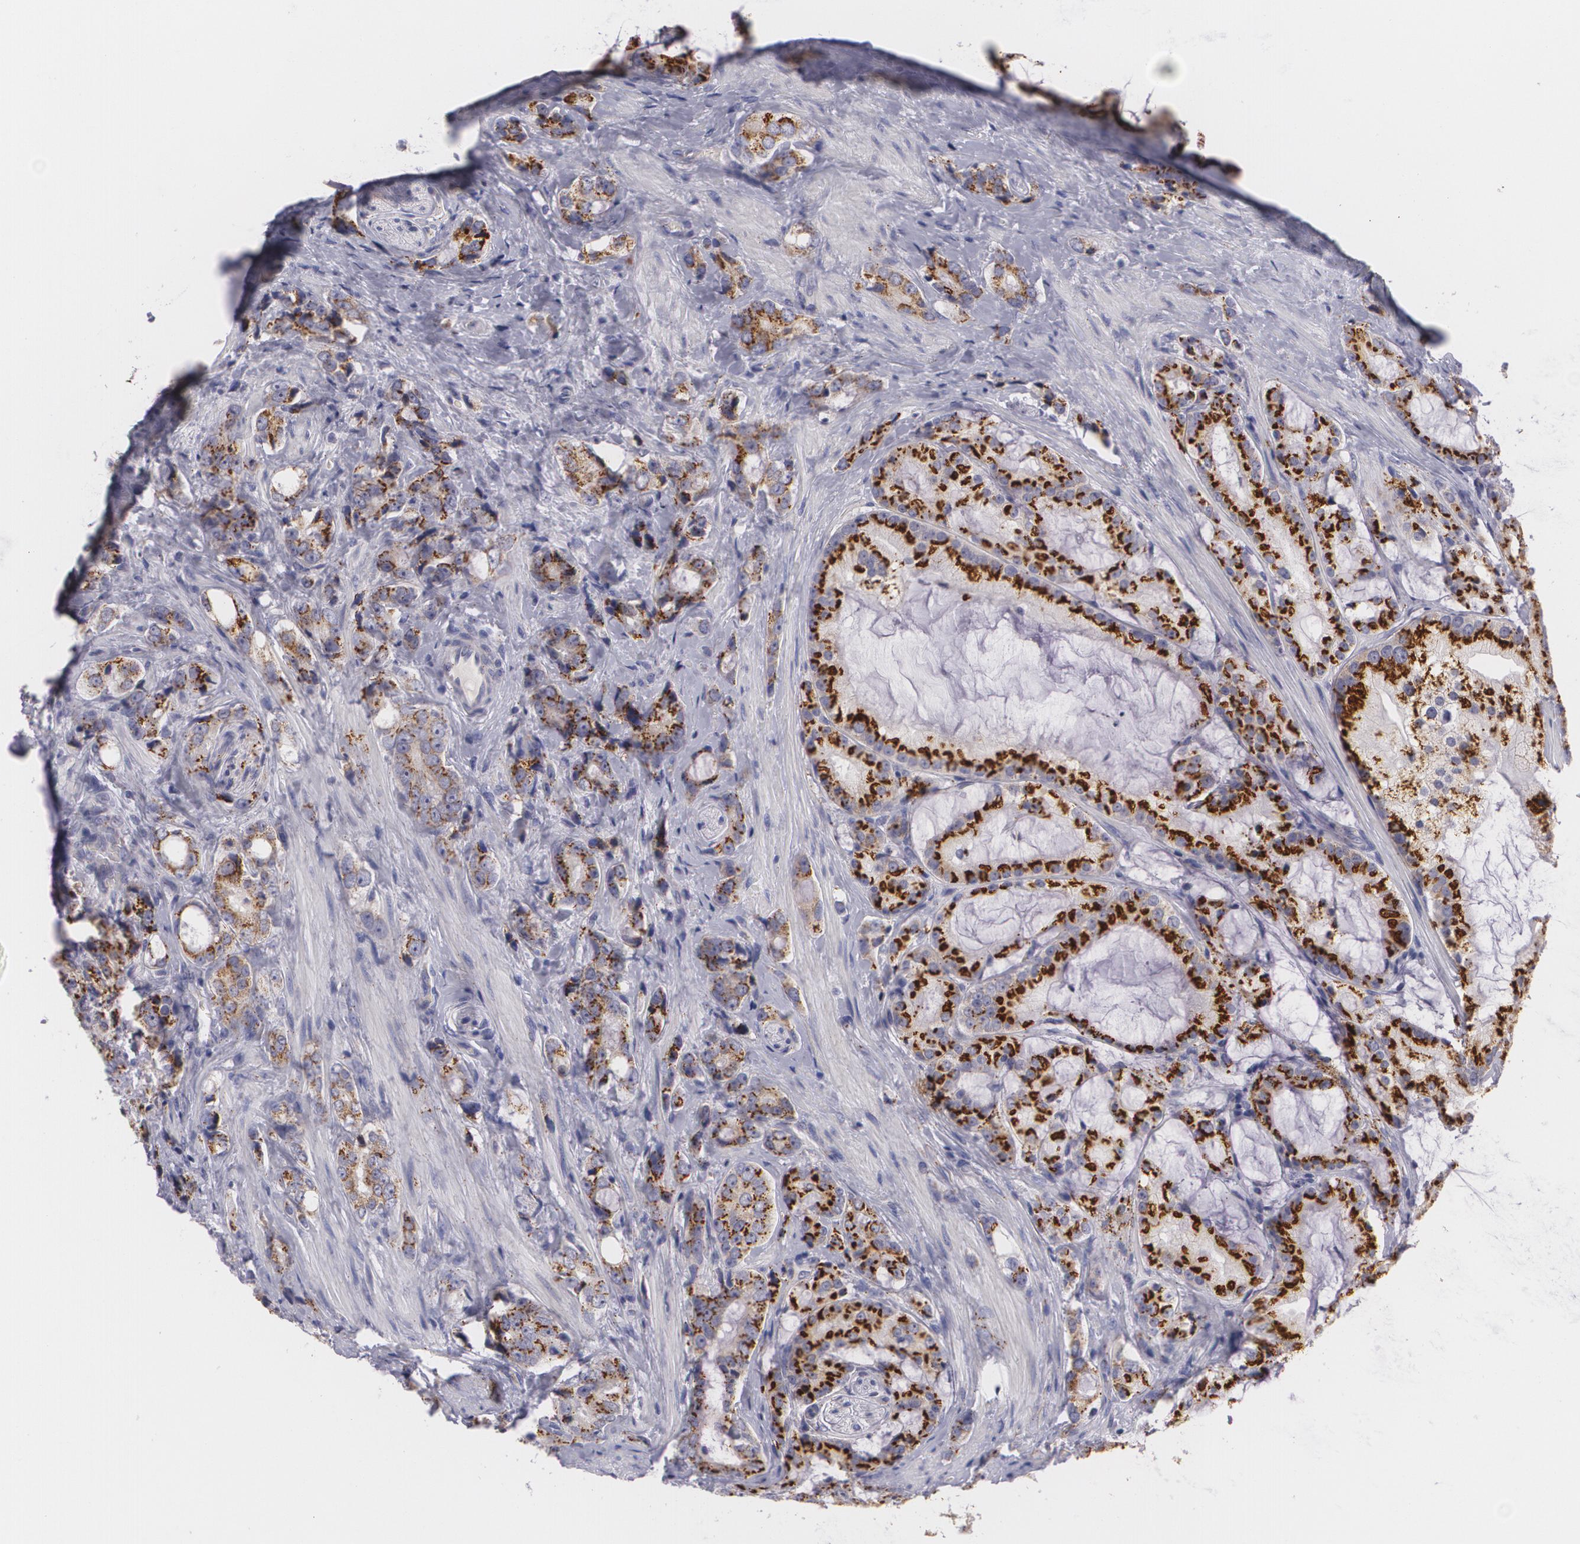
{"staining": {"intensity": "strong", "quantity": ">75%", "location": "cytoplasmic/membranous"}, "tissue": "prostate cancer", "cell_type": "Tumor cells", "image_type": "cancer", "snomed": [{"axis": "morphology", "description": "Adenocarcinoma, Medium grade"}, {"axis": "topography", "description": "Prostate"}], "caption": "Protein staining of prostate adenocarcinoma (medium-grade) tissue displays strong cytoplasmic/membranous positivity in about >75% of tumor cells.", "gene": "CILK1", "patient": {"sex": "male", "age": 70}}